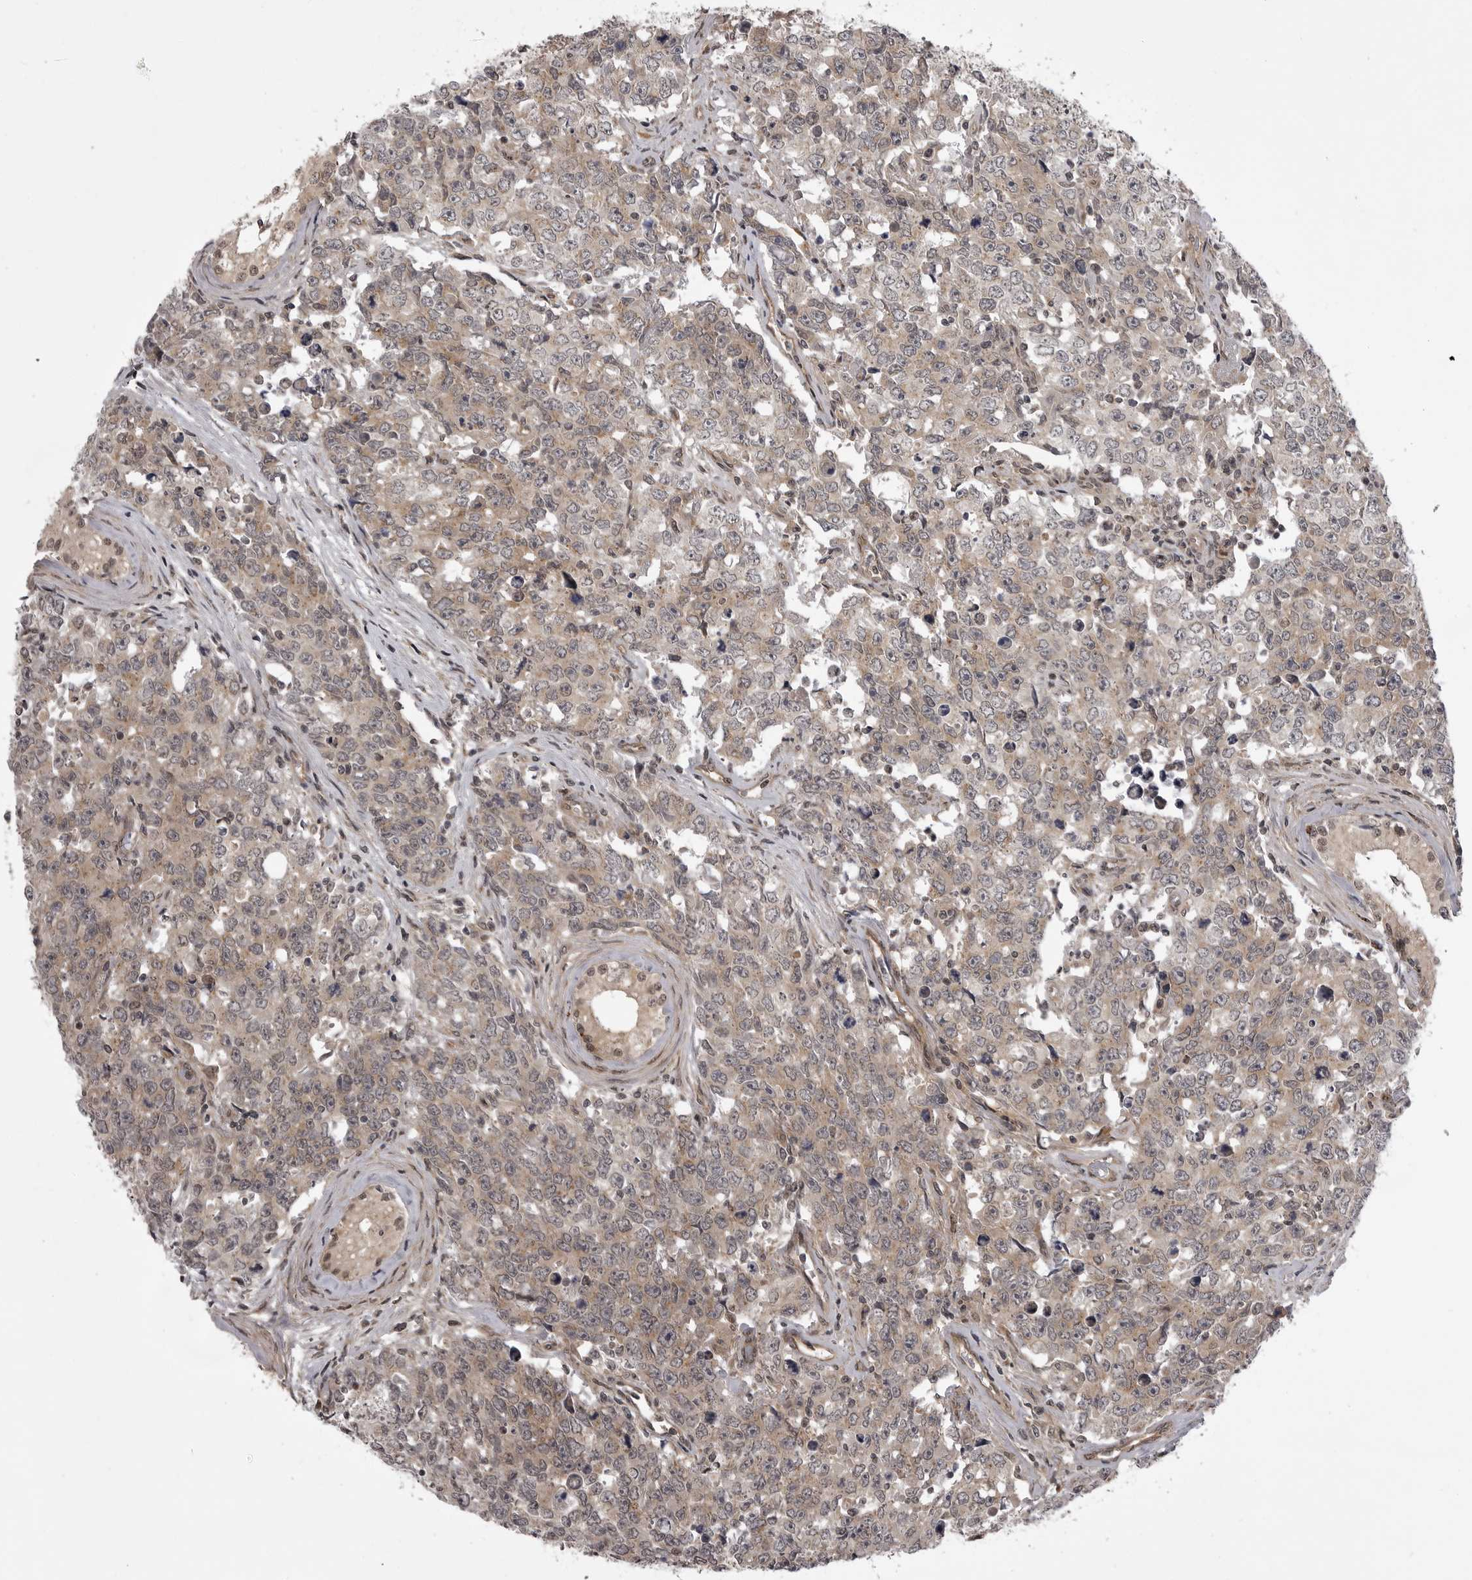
{"staining": {"intensity": "weak", "quantity": ">75%", "location": "cytoplasmic/membranous"}, "tissue": "testis cancer", "cell_type": "Tumor cells", "image_type": "cancer", "snomed": [{"axis": "morphology", "description": "Carcinoma, Embryonal, NOS"}, {"axis": "topography", "description": "Testis"}], "caption": "Tumor cells display low levels of weak cytoplasmic/membranous positivity in about >75% of cells in embryonal carcinoma (testis).", "gene": "SNX16", "patient": {"sex": "male", "age": 28}}